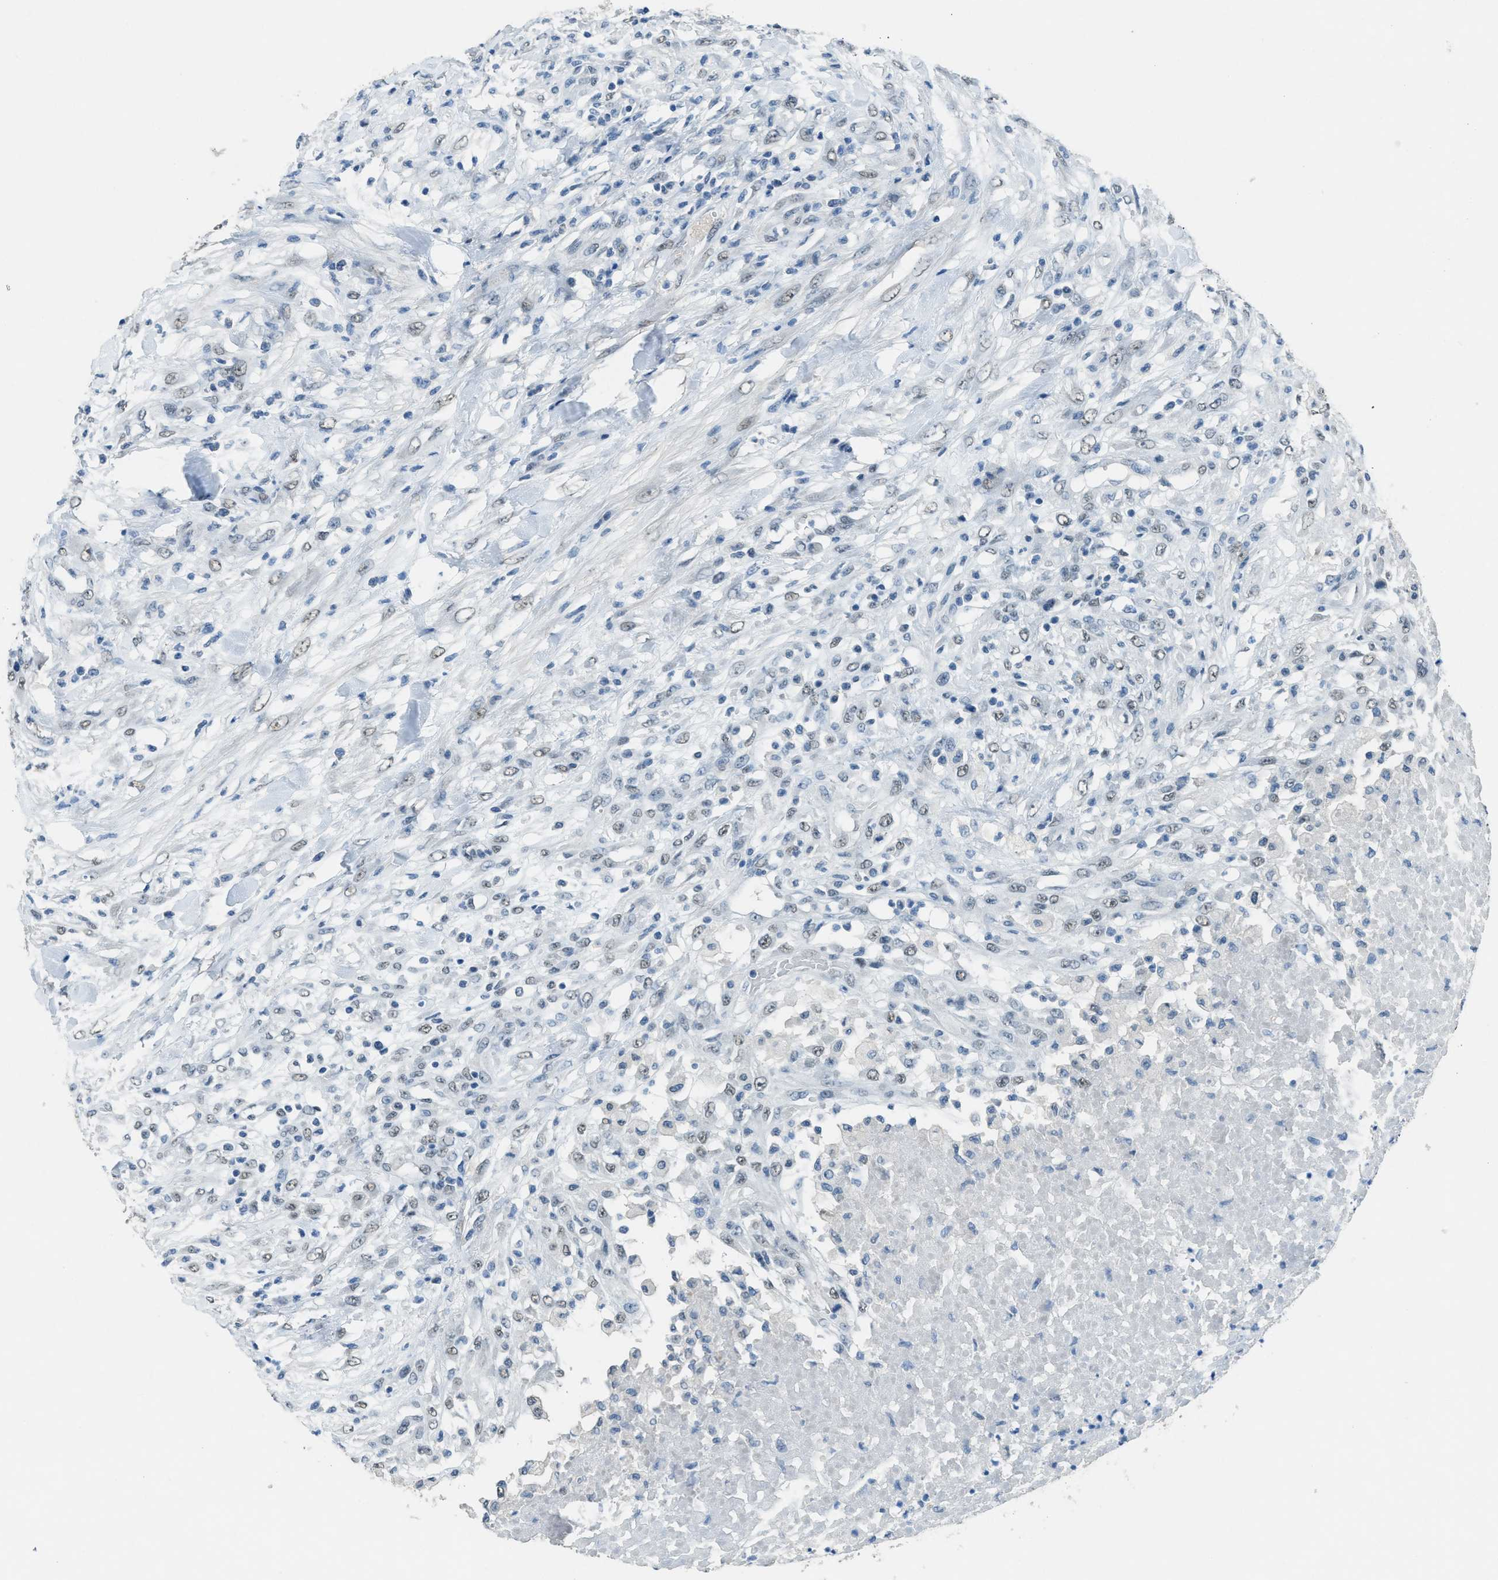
{"staining": {"intensity": "weak", "quantity": "<25%", "location": "nuclear"}, "tissue": "testis cancer", "cell_type": "Tumor cells", "image_type": "cancer", "snomed": [{"axis": "morphology", "description": "Seminoma, NOS"}, {"axis": "topography", "description": "Testis"}], "caption": "An immunohistochemistry photomicrograph of seminoma (testis) is shown. There is no staining in tumor cells of seminoma (testis).", "gene": "TTC13", "patient": {"sex": "male", "age": 59}}